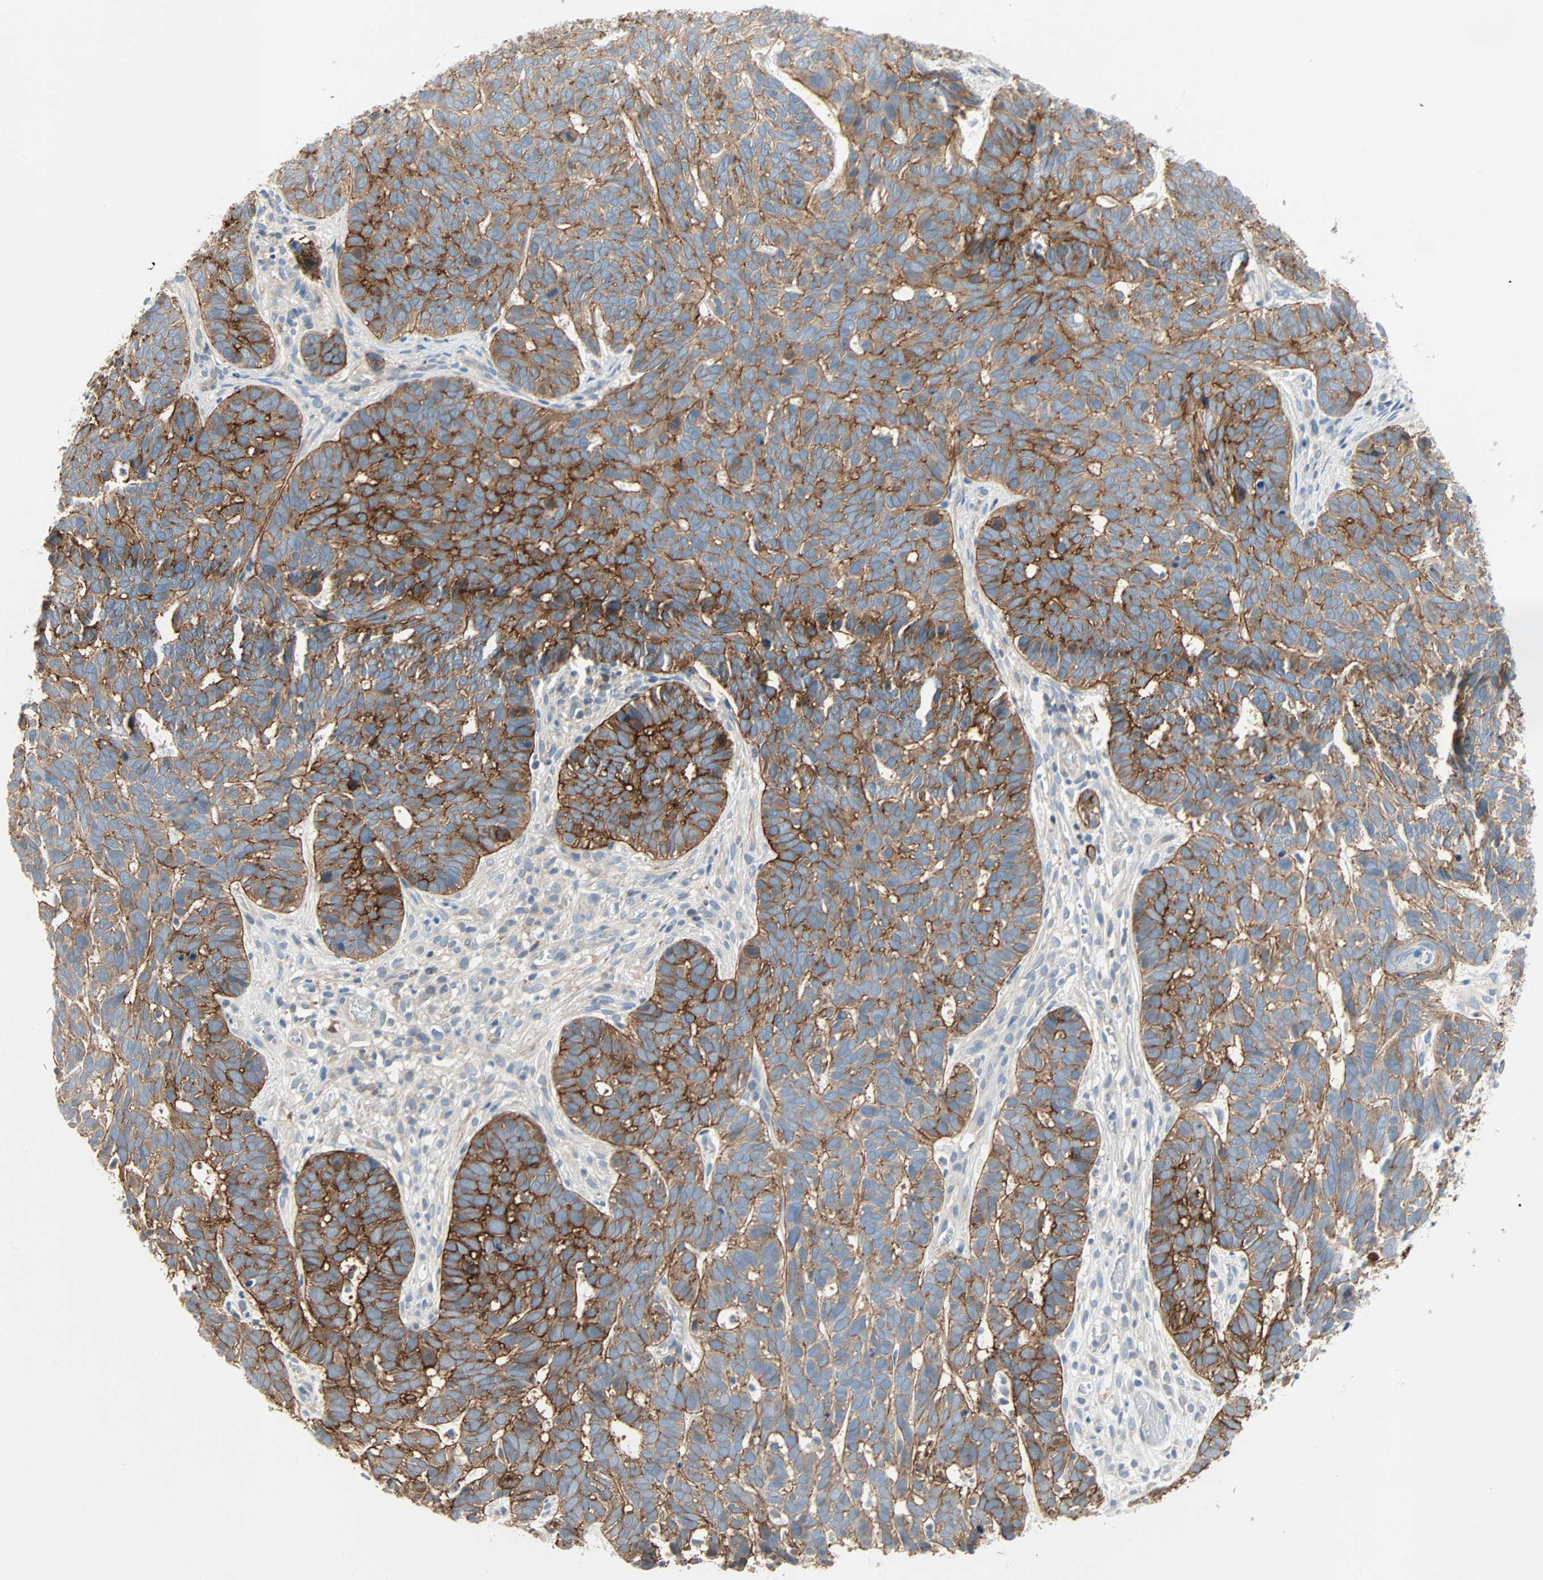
{"staining": {"intensity": "strong", "quantity": ">75%", "location": "cytoplasmic/membranous"}, "tissue": "skin cancer", "cell_type": "Tumor cells", "image_type": "cancer", "snomed": [{"axis": "morphology", "description": "Basal cell carcinoma"}, {"axis": "topography", "description": "Skin"}], "caption": "IHC image of human basal cell carcinoma (skin) stained for a protein (brown), which demonstrates high levels of strong cytoplasmic/membranous staining in about >75% of tumor cells.", "gene": "TNFRSF12A", "patient": {"sex": "male", "age": 87}}